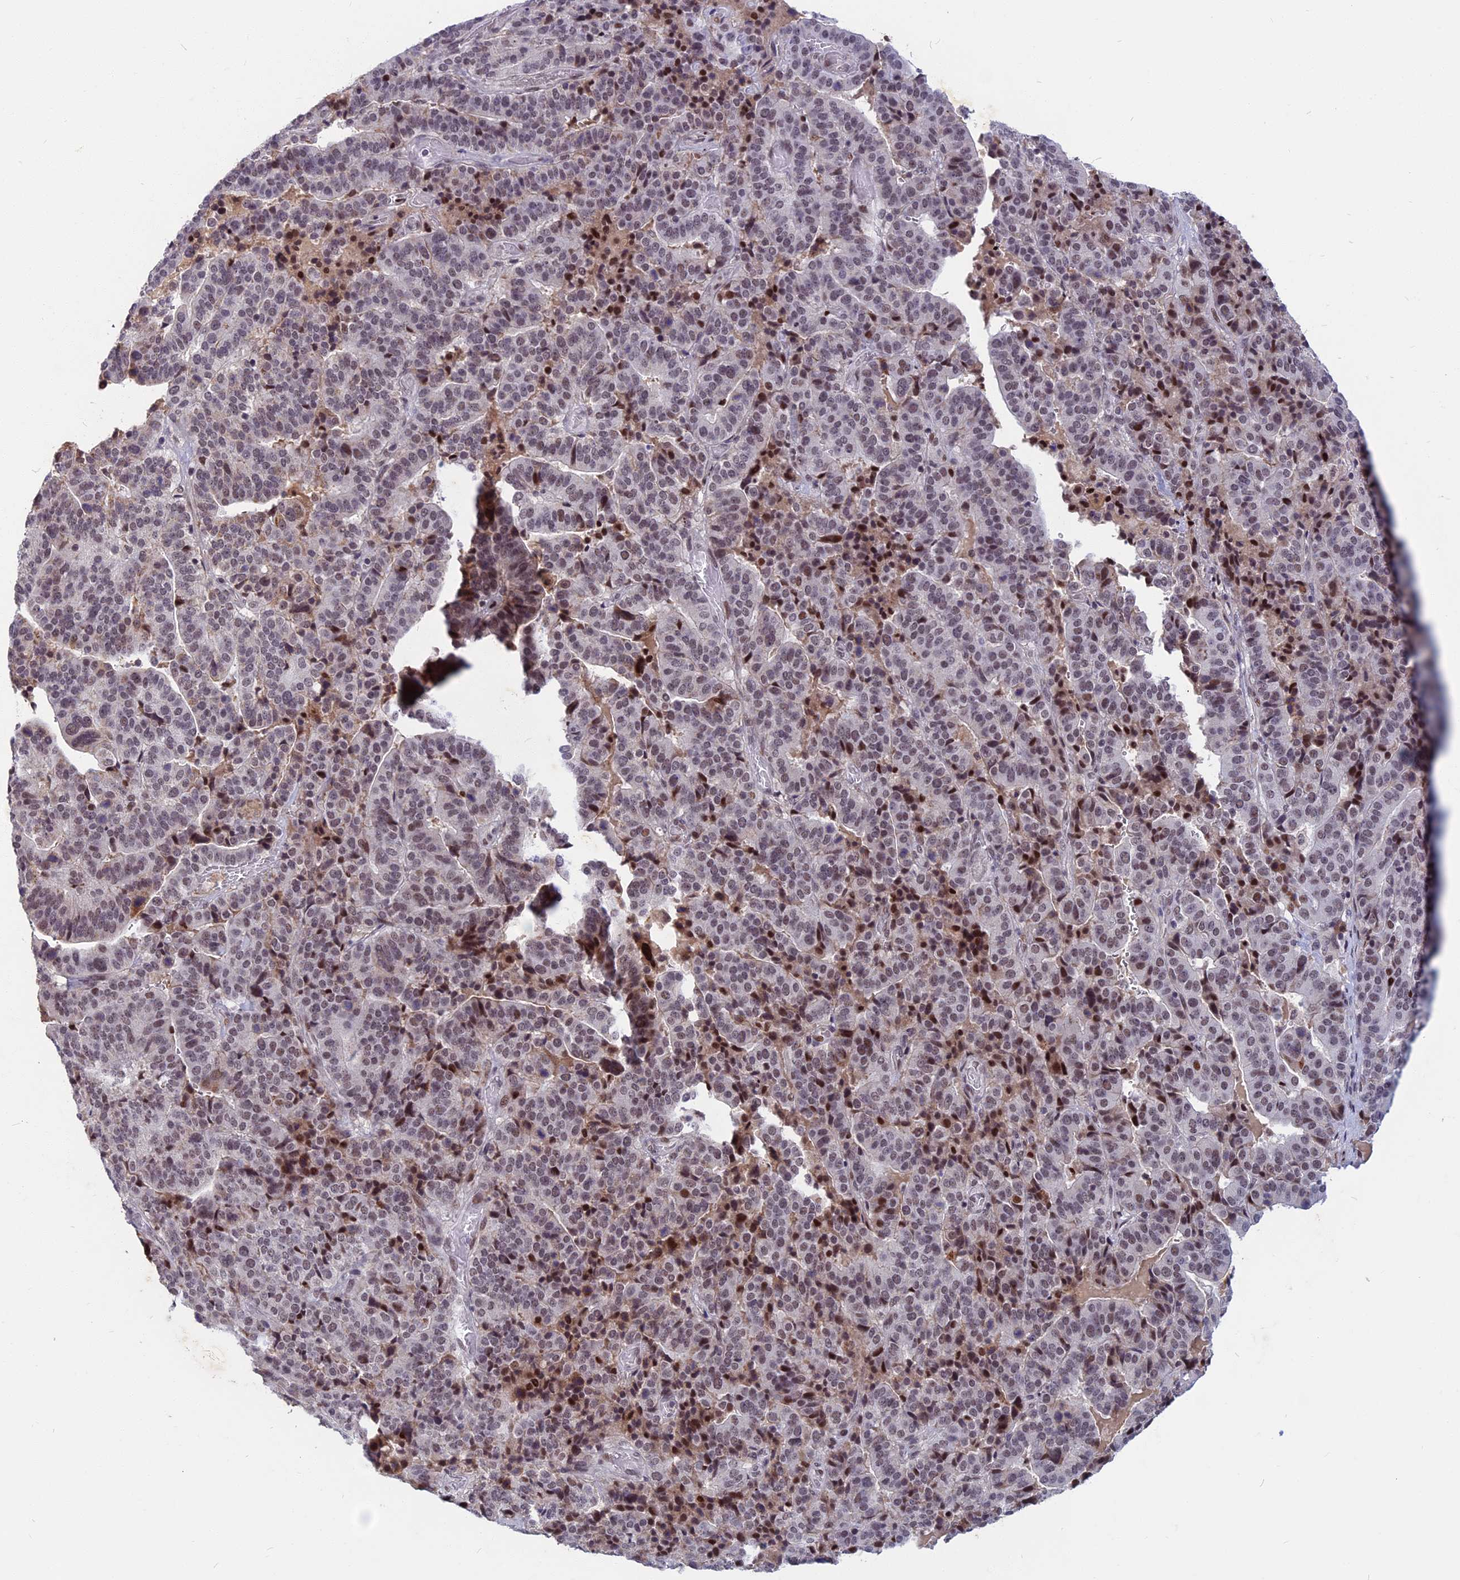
{"staining": {"intensity": "moderate", "quantity": "<25%", "location": "nuclear"}, "tissue": "stomach cancer", "cell_type": "Tumor cells", "image_type": "cancer", "snomed": [{"axis": "morphology", "description": "Adenocarcinoma, NOS"}, {"axis": "topography", "description": "Stomach"}], "caption": "Protein staining of stomach cancer tissue reveals moderate nuclear positivity in approximately <25% of tumor cells.", "gene": "CDC7", "patient": {"sex": "male", "age": 48}}